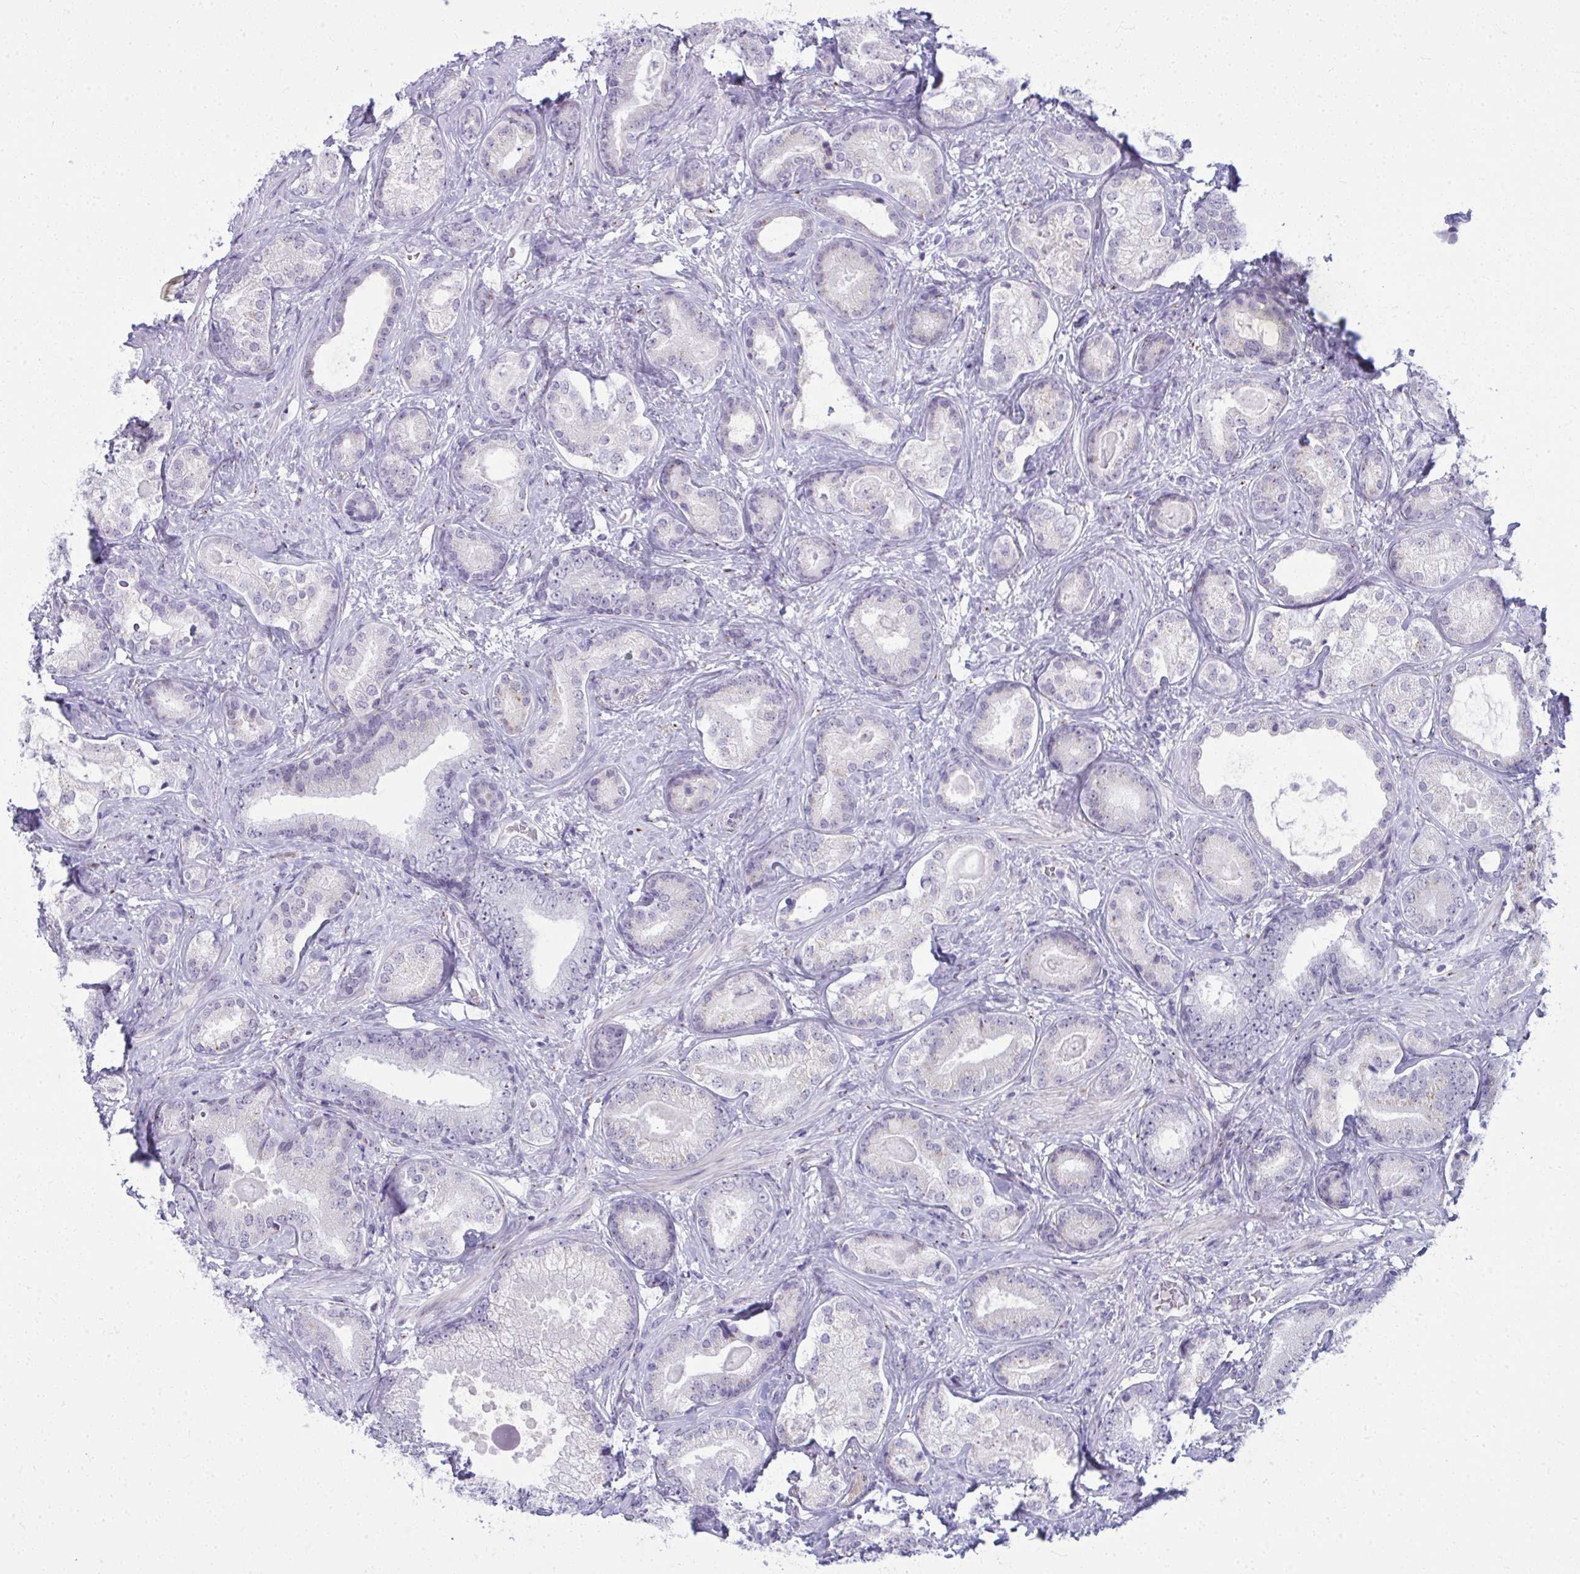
{"staining": {"intensity": "negative", "quantity": "none", "location": "none"}, "tissue": "prostate cancer", "cell_type": "Tumor cells", "image_type": "cancer", "snomed": [{"axis": "morphology", "description": "Adenocarcinoma, High grade"}, {"axis": "topography", "description": "Prostate"}], "caption": "High power microscopy photomicrograph of an immunohistochemistry micrograph of high-grade adenocarcinoma (prostate), revealing no significant staining in tumor cells.", "gene": "DTX4", "patient": {"sex": "male", "age": 62}}